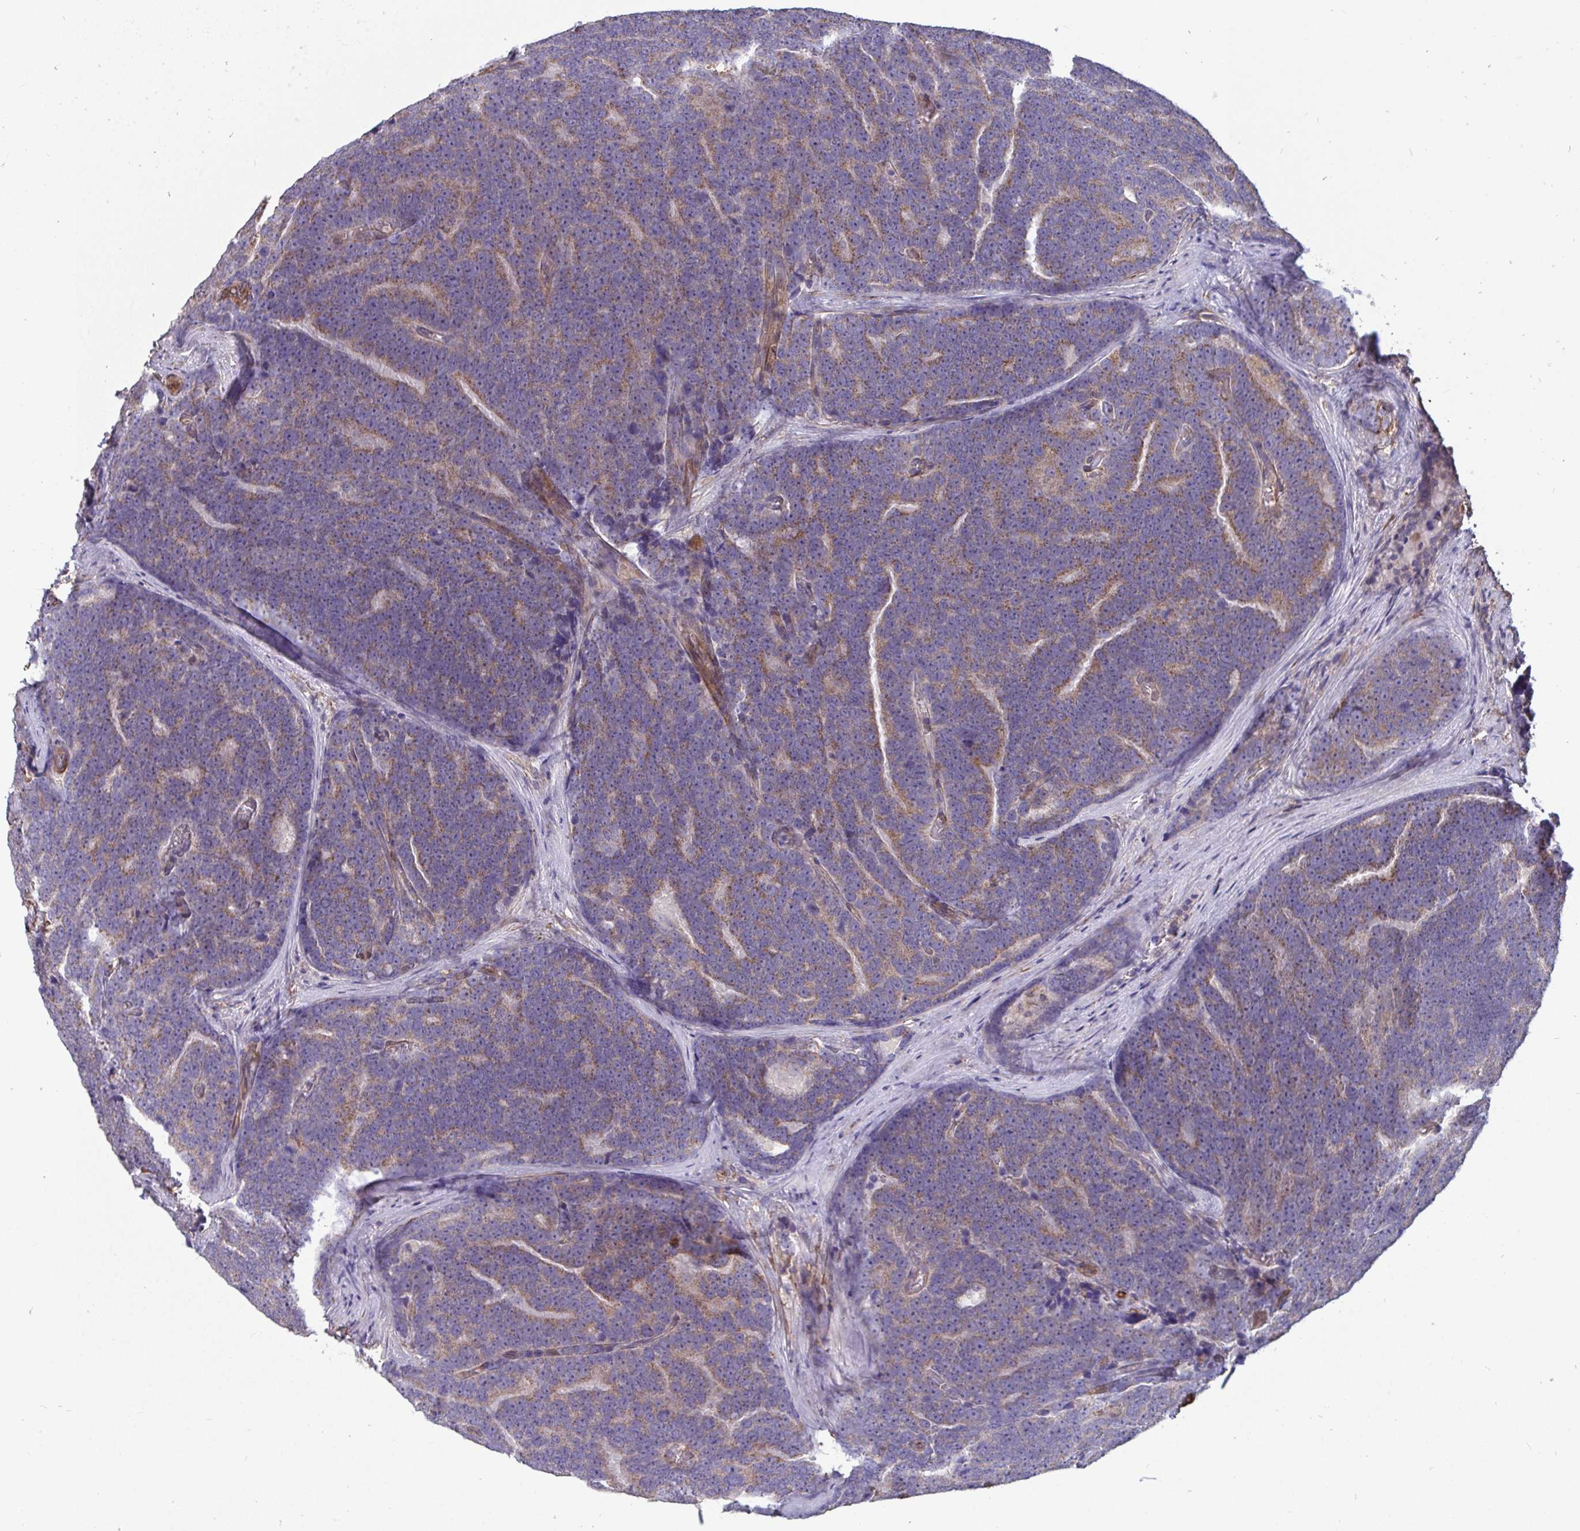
{"staining": {"intensity": "weak", "quantity": "25%-75%", "location": "cytoplasmic/membranous"}, "tissue": "prostate cancer", "cell_type": "Tumor cells", "image_type": "cancer", "snomed": [{"axis": "morphology", "description": "Adenocarcinoma, Low grade"}, {"axis": "topography", "description": "Prostate"}], "caption": "Low-grade adenocarcinoma (prostate) was stained to show a protein in brown. There is low levels of weak cytoplasmic/membranous positivity in approximately 25%-75% of tumor cells.", "gene": "ISCU", "patient": {"sex": "male", "age": 62}}